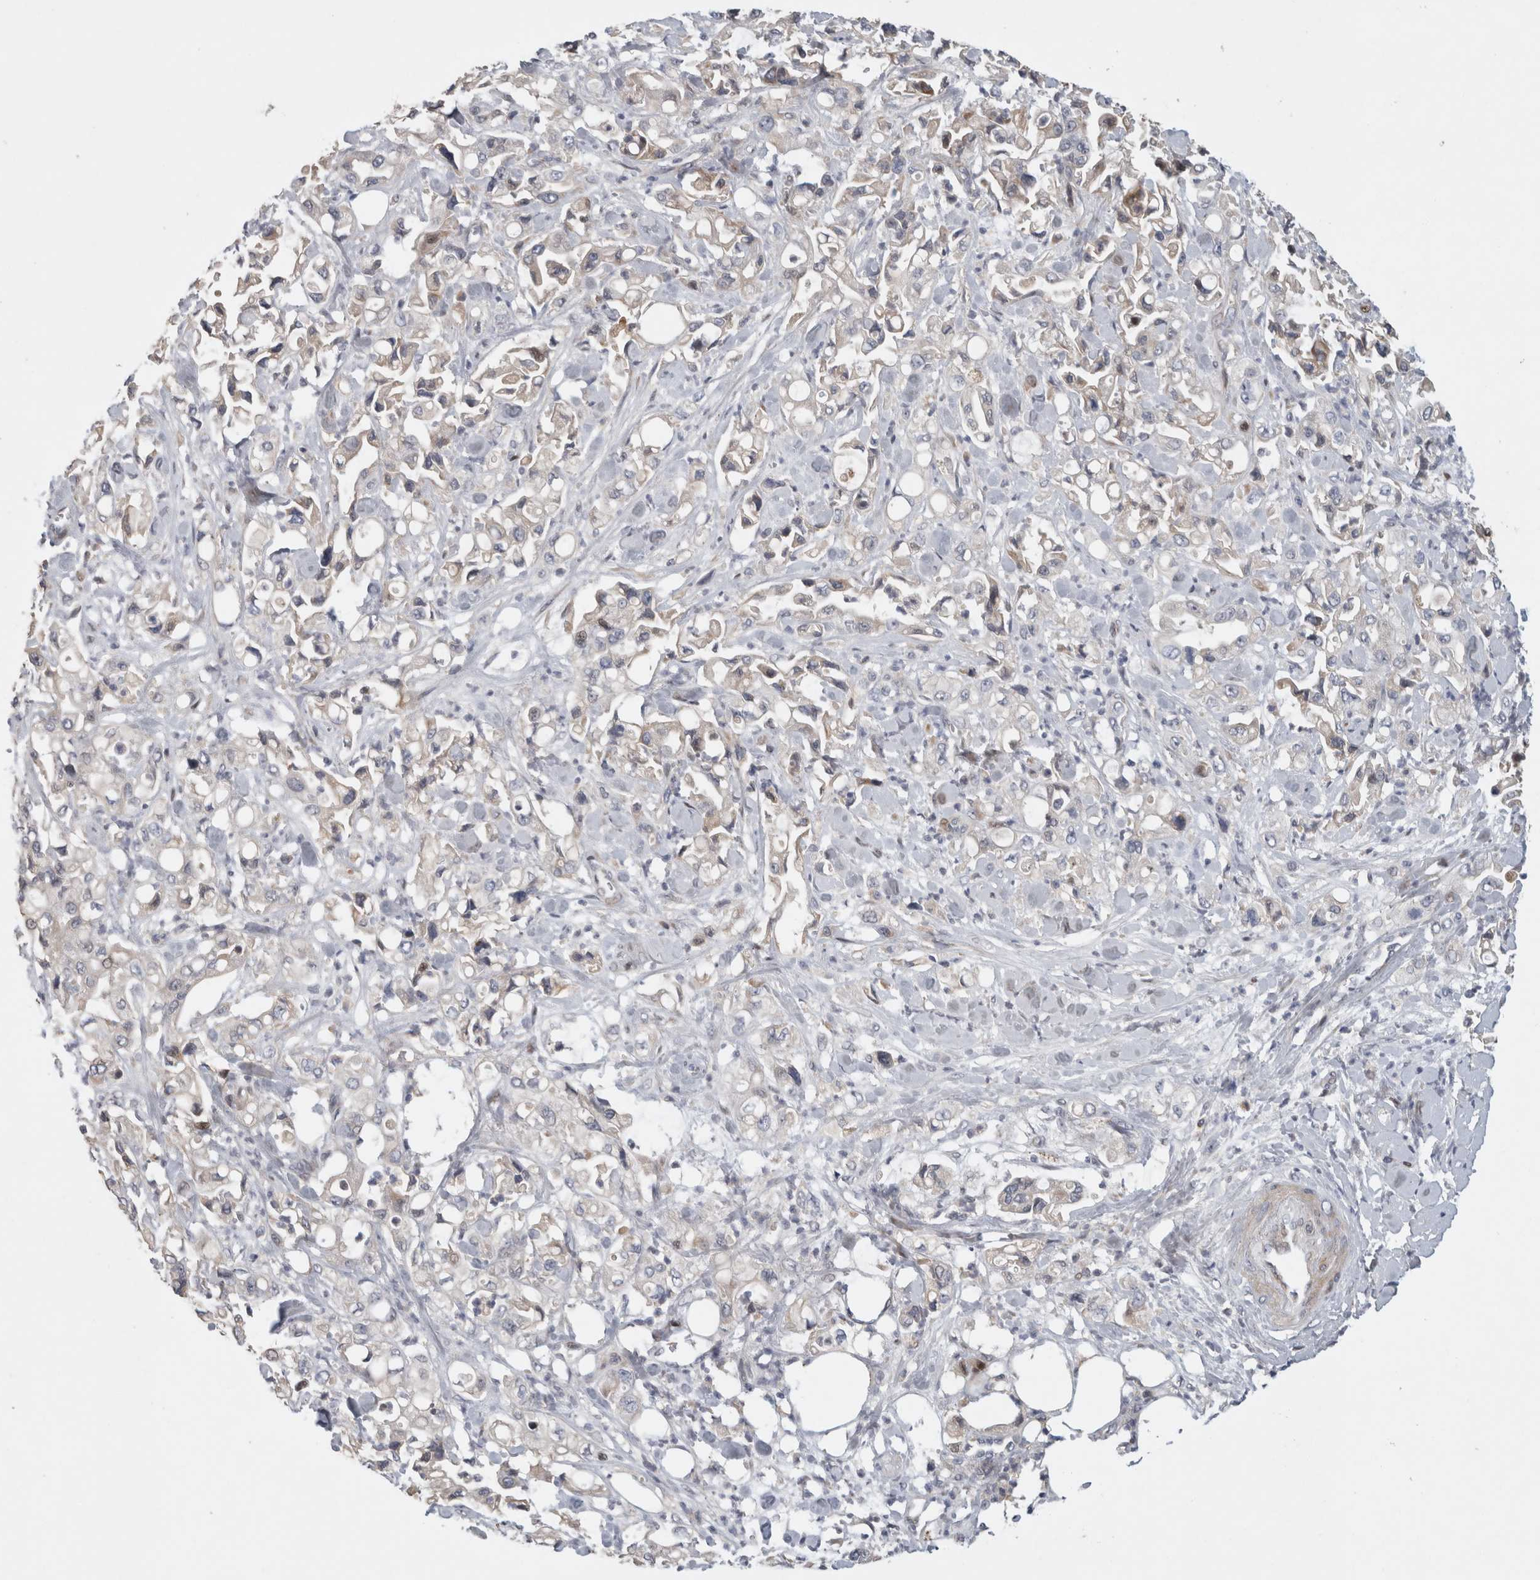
{"staining": {"intensity": "weak", "quantity": "<25%", "location": "cytoplasmic/membranous"}, "tissue": "pancreatic cancer", "cell_type": "Tumor cells", "image_type": "cancer", "snomed": [{"axis": "morphology", "description": "Adenocarcinoma, NOS"}, {"axis": "topography", "description": "Pancreas"}], "caption": "Tumor cells are negative for brown protein staining in pancreatic adenocarcinoma.", "gene": "RBM48", "patient": {"sex": "male", "age": 70}}